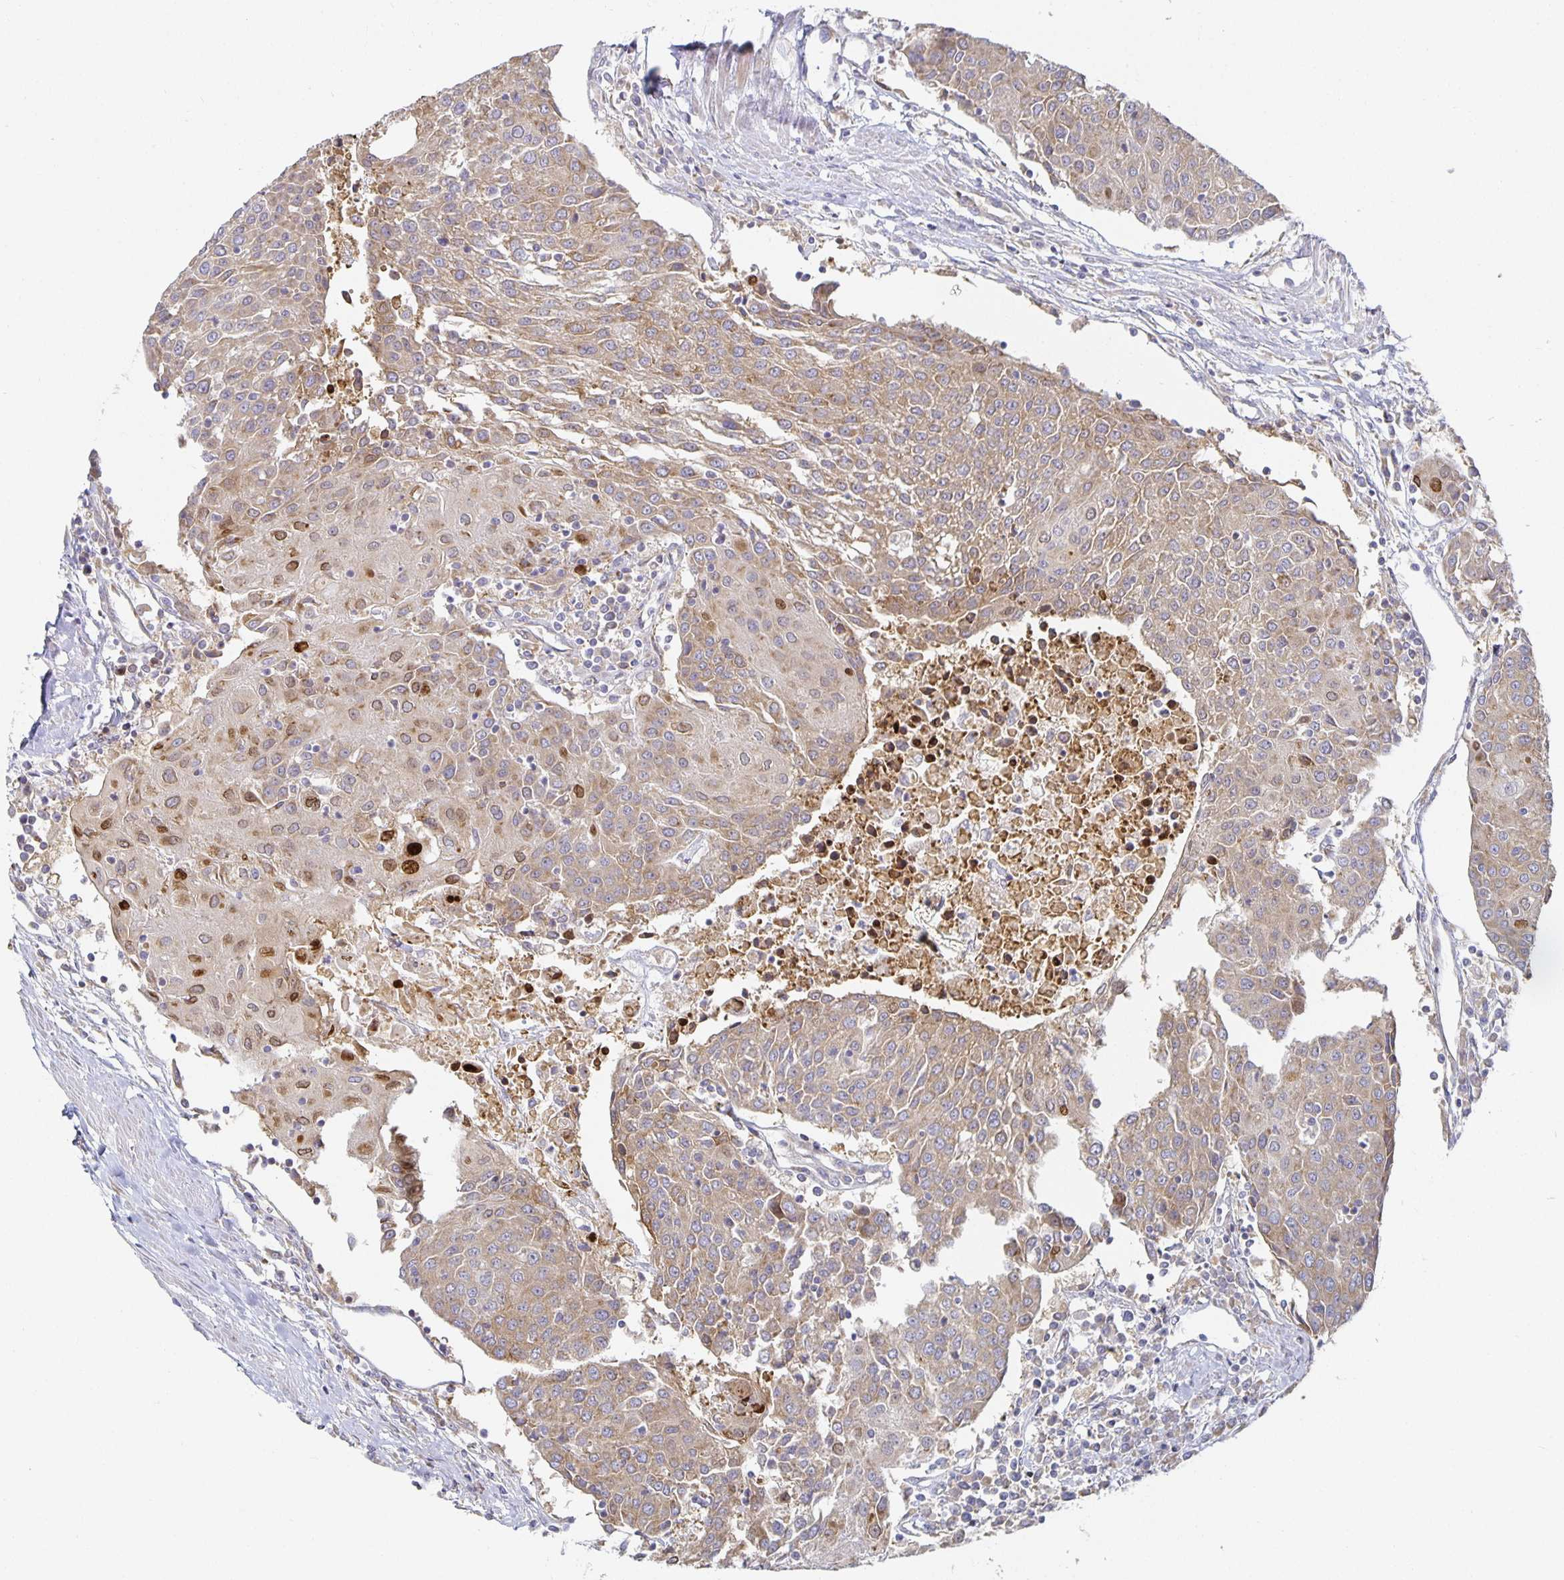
{"staining": {"intensity": "weak", "quantity": ">75%", "location": "cytoplasmic/membranous"}, "tissue": "urothelial cancer", "cell_type": "Tumor cells", "image_type": "cancer", "snomed": [{"axis": "morphology", "description": "Urothelial carcinoma, High grade"}, {"axis": "topography", "description": "Urinary bladder"}], "caption": "High-grade urothelial carcinoma tissue displays weak cytoplasmic/membranous positivity in approximately >75% of tumor cells, visualized by immunohistochemistry. The staining was performed using DAB, with brown indicating positive protein expression. Nuclei are stained blue with hematoxylin.", "gene": "NOMO1", "patient": {"sex": "female", "age": 85}}